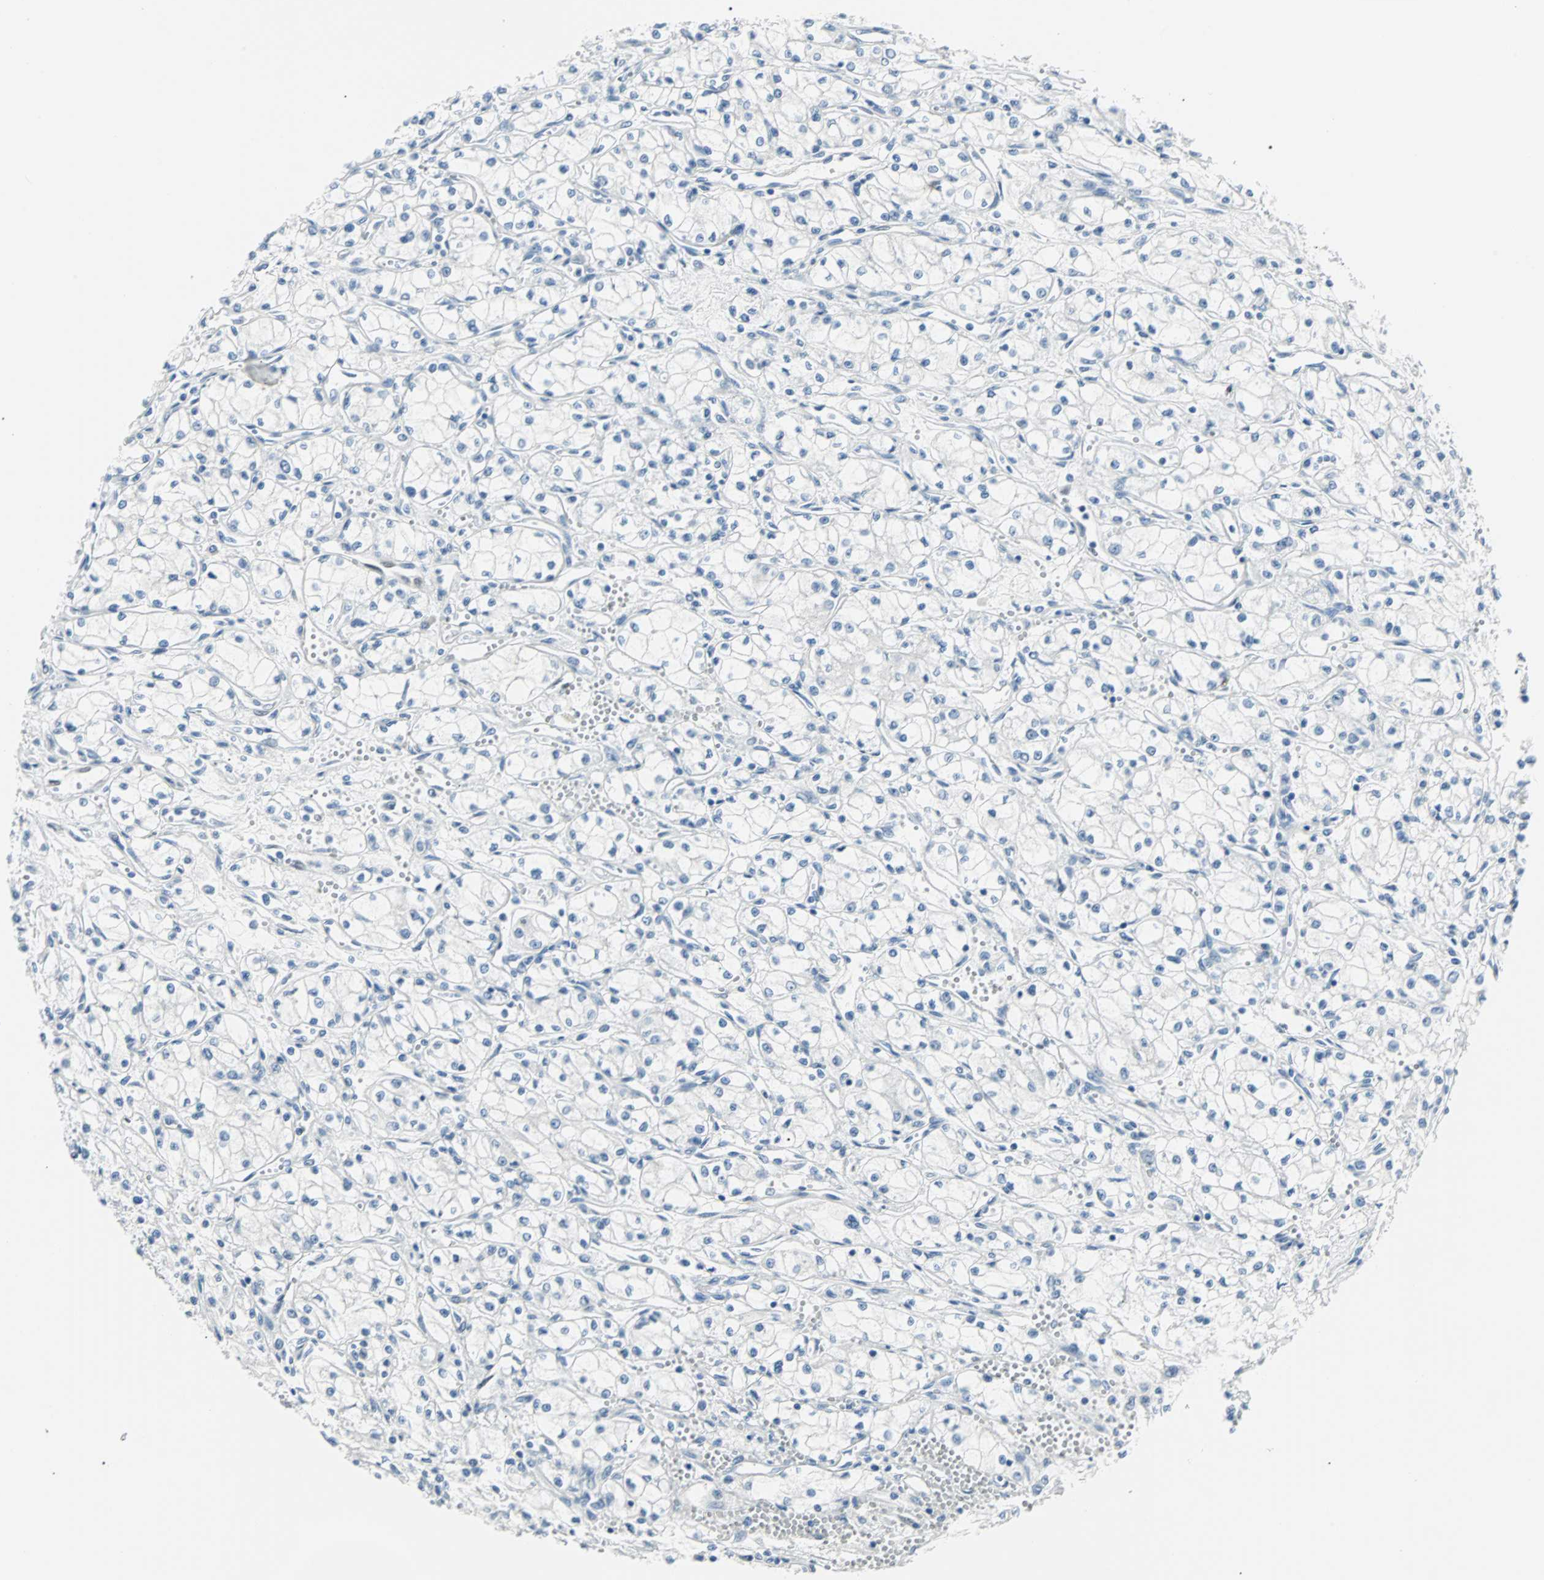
{"staining": {"intensity": "negative", "quantity": "none", "location": "none"}, "tissue": "renal cancer", "cell_type": "Tumor cells", "image_type": "cancer", "snomed": [{"axis": "morphology", "description": "Normal tissue, NOS"}, {"axis": "morphology", "description": "Adenocarcinoma, NOS"}, {"axis": "topography", "description": "Kidney"}], "caption": "Tumor cells show no significant protein staining in adenocarcinoma (renal).", "gene": "IL33", "patient": {"sex": "male", "age": 59}}